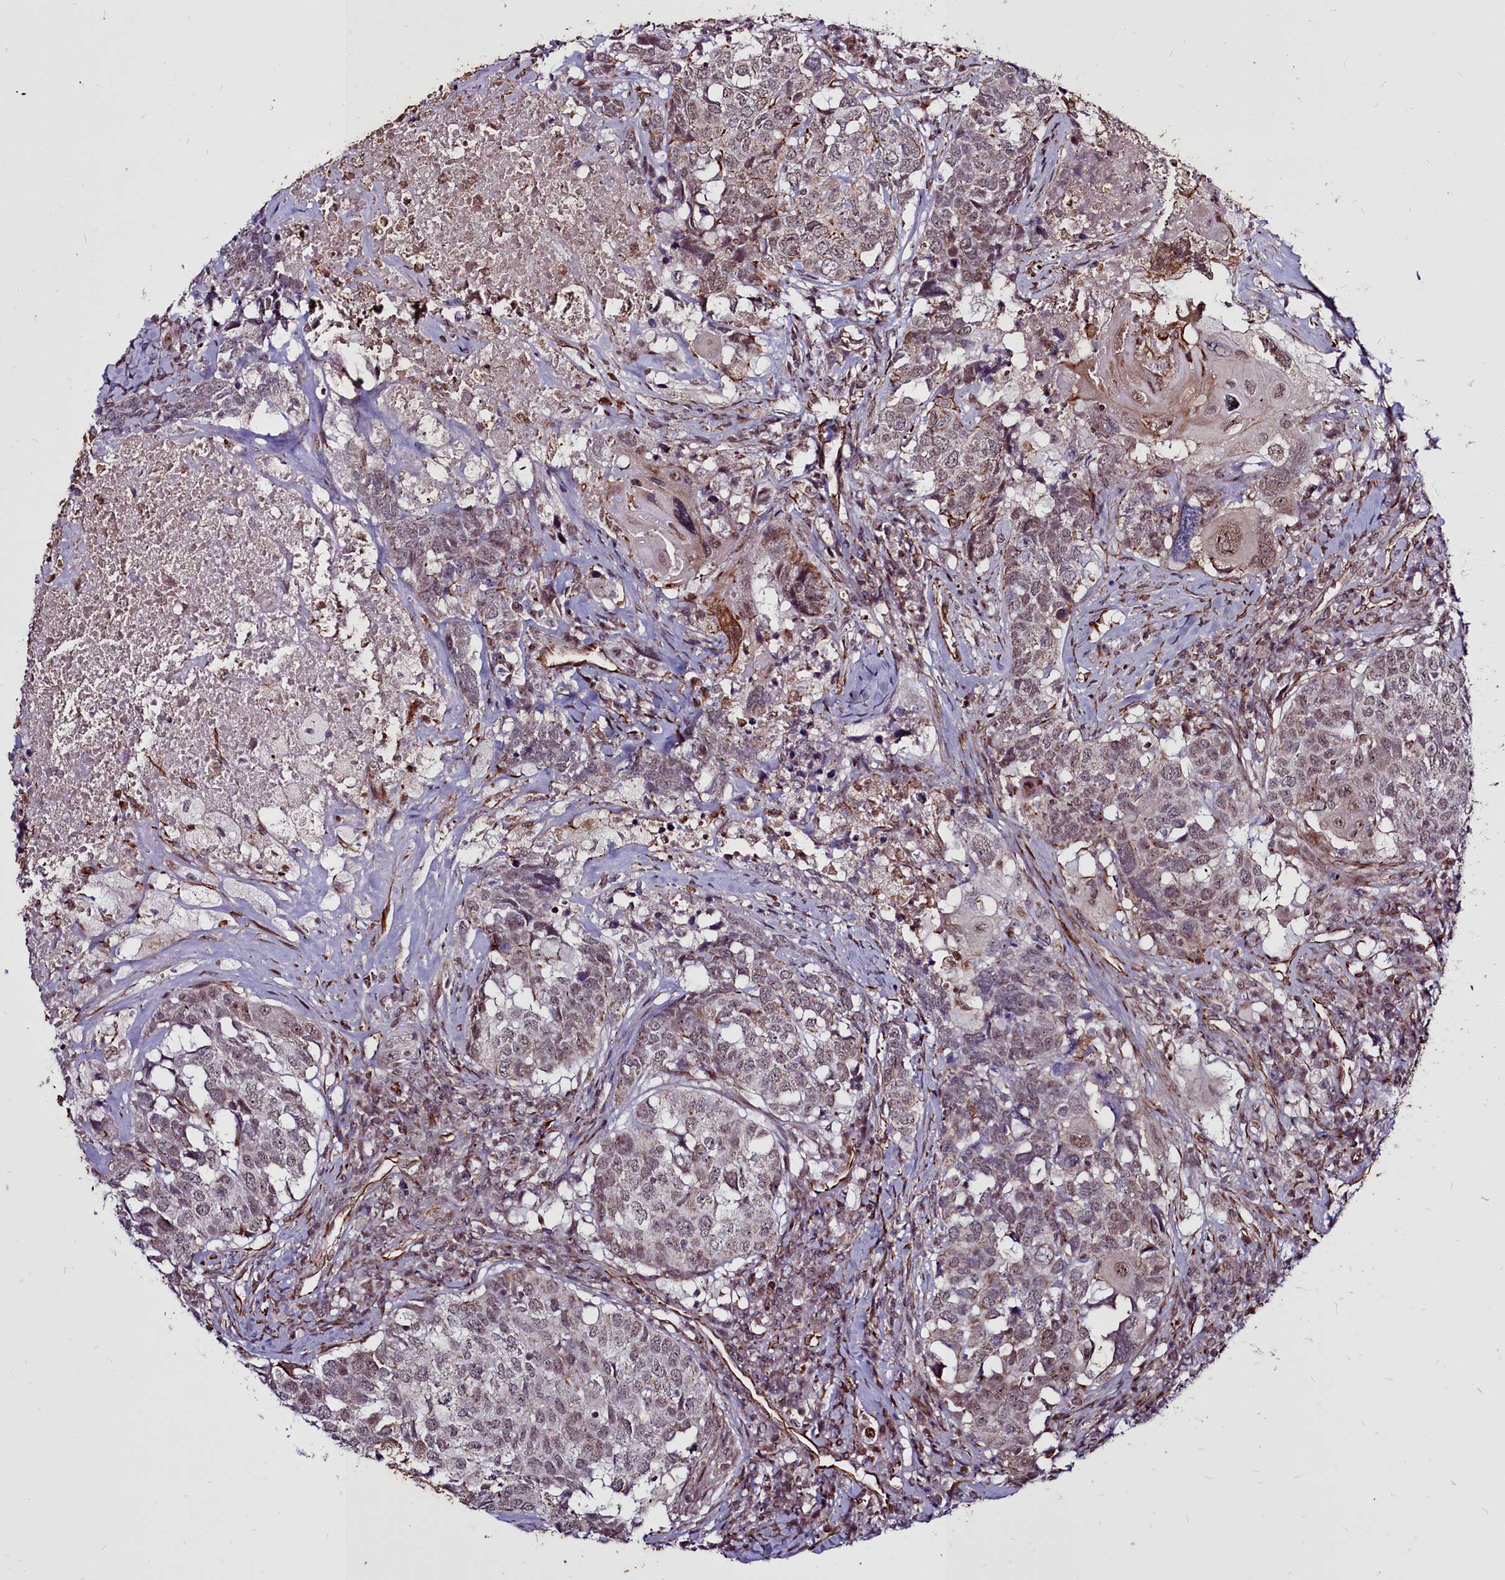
{"staining": {"intensity": "weak", "quantity": "25%-75%", "location": "nuclear"}, "tissue": "head and neck cancer", "cell_type": "Tumor cells", "image_type": "cancer", "snomed": [{"axis": "morphology", "description": "Squamous cell carcinoma, NOS"}, {"axis": "topography", "description": "Head-Neck"}], "caption": "A brown stain highlights weak nuclear staining of a protein in head and neck squamous cell carcinoma tumor cells. (DAB IHC with brightfield microscopy, high magnification).", "gene": "CLK3", "patient": {"sex": "male", "age": 66}}